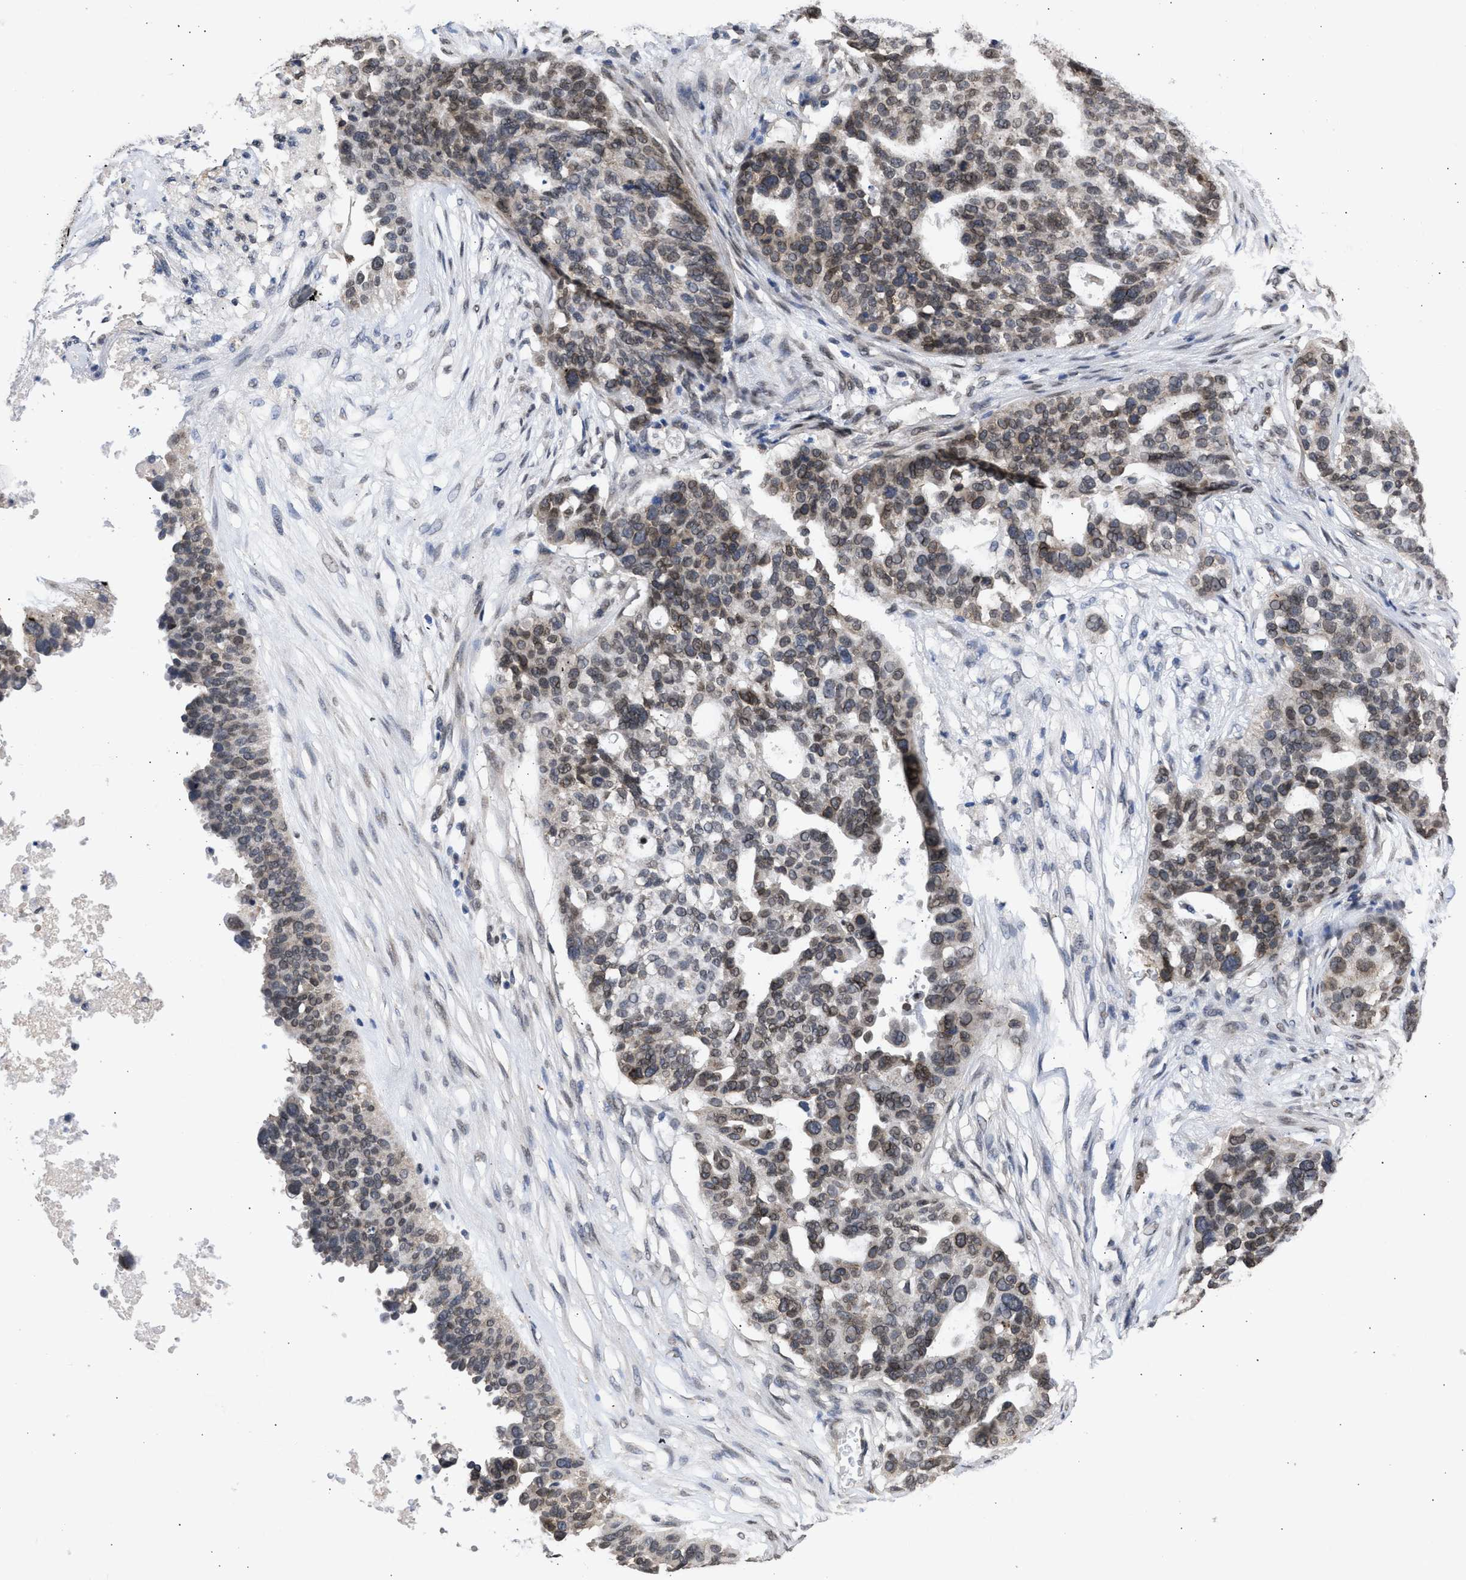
{"staining": {"intensity": "weak", "quantity": "<25%", "location": "cytoplasmic/membranous,nuclear"}, "tissue": "ovarian cancer", "cell_type": "Tumor cells", "image_type": "cancer", "snomed": [{"axis": "morphology", "description": "Cystadenocarcinoma, serous, NOS"}, {"axis": "topography", "description": "Ovary"}], "caption": "High power microscopy photomicrograph of an immunohistochemistry photomicrograph of ovarian cancer (serous cystadenocarcinoma), revealing no significant positivity in tumor cells.", "gene": "NUP35", "patient": {"sex": "female", "age": 59}}